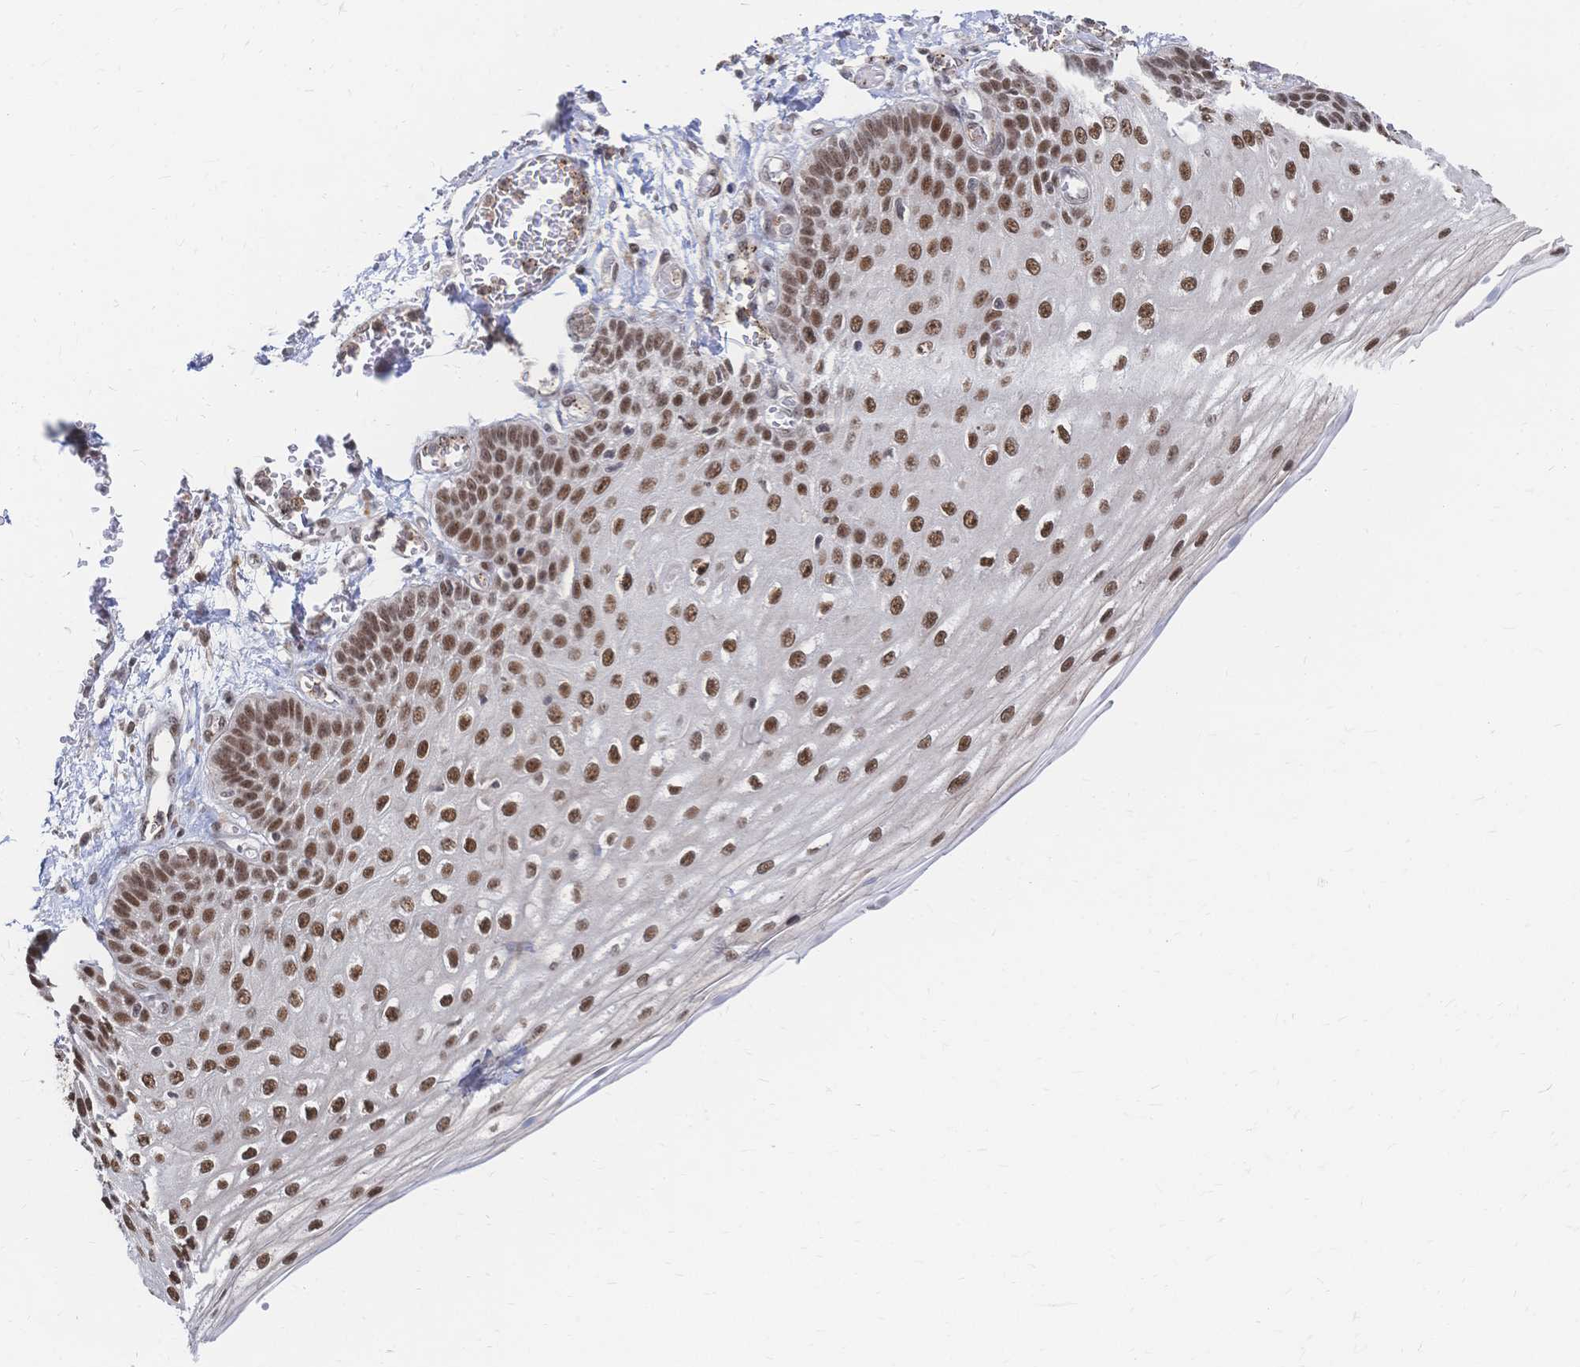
{"staining": {"intensity": "moderate", "quantity": ">75%", "location": "nuclear"}, "tissue": "esophagus", "cell_type": "Squamous epithelial cells", "image_type": "normal", "snomed": [{"axis": "morphology", "description": "Normal tissue, NOS"}, {"axis": "morphology", "description": "Adenocarcinoma, NOS"}, {"axis": "topography", "description": "Esophagus"}], "caption": "Immunohistochemical staining of benign human esophagus displays medium levels of moderate nuclear positivity in approximately >75% of squamous epithelial cells. Immunohistochemistry stains the protein in brown and the nuclei are stained blue.", "gene": "NELFA", "patient": {"sex": "male", "age": 81}}